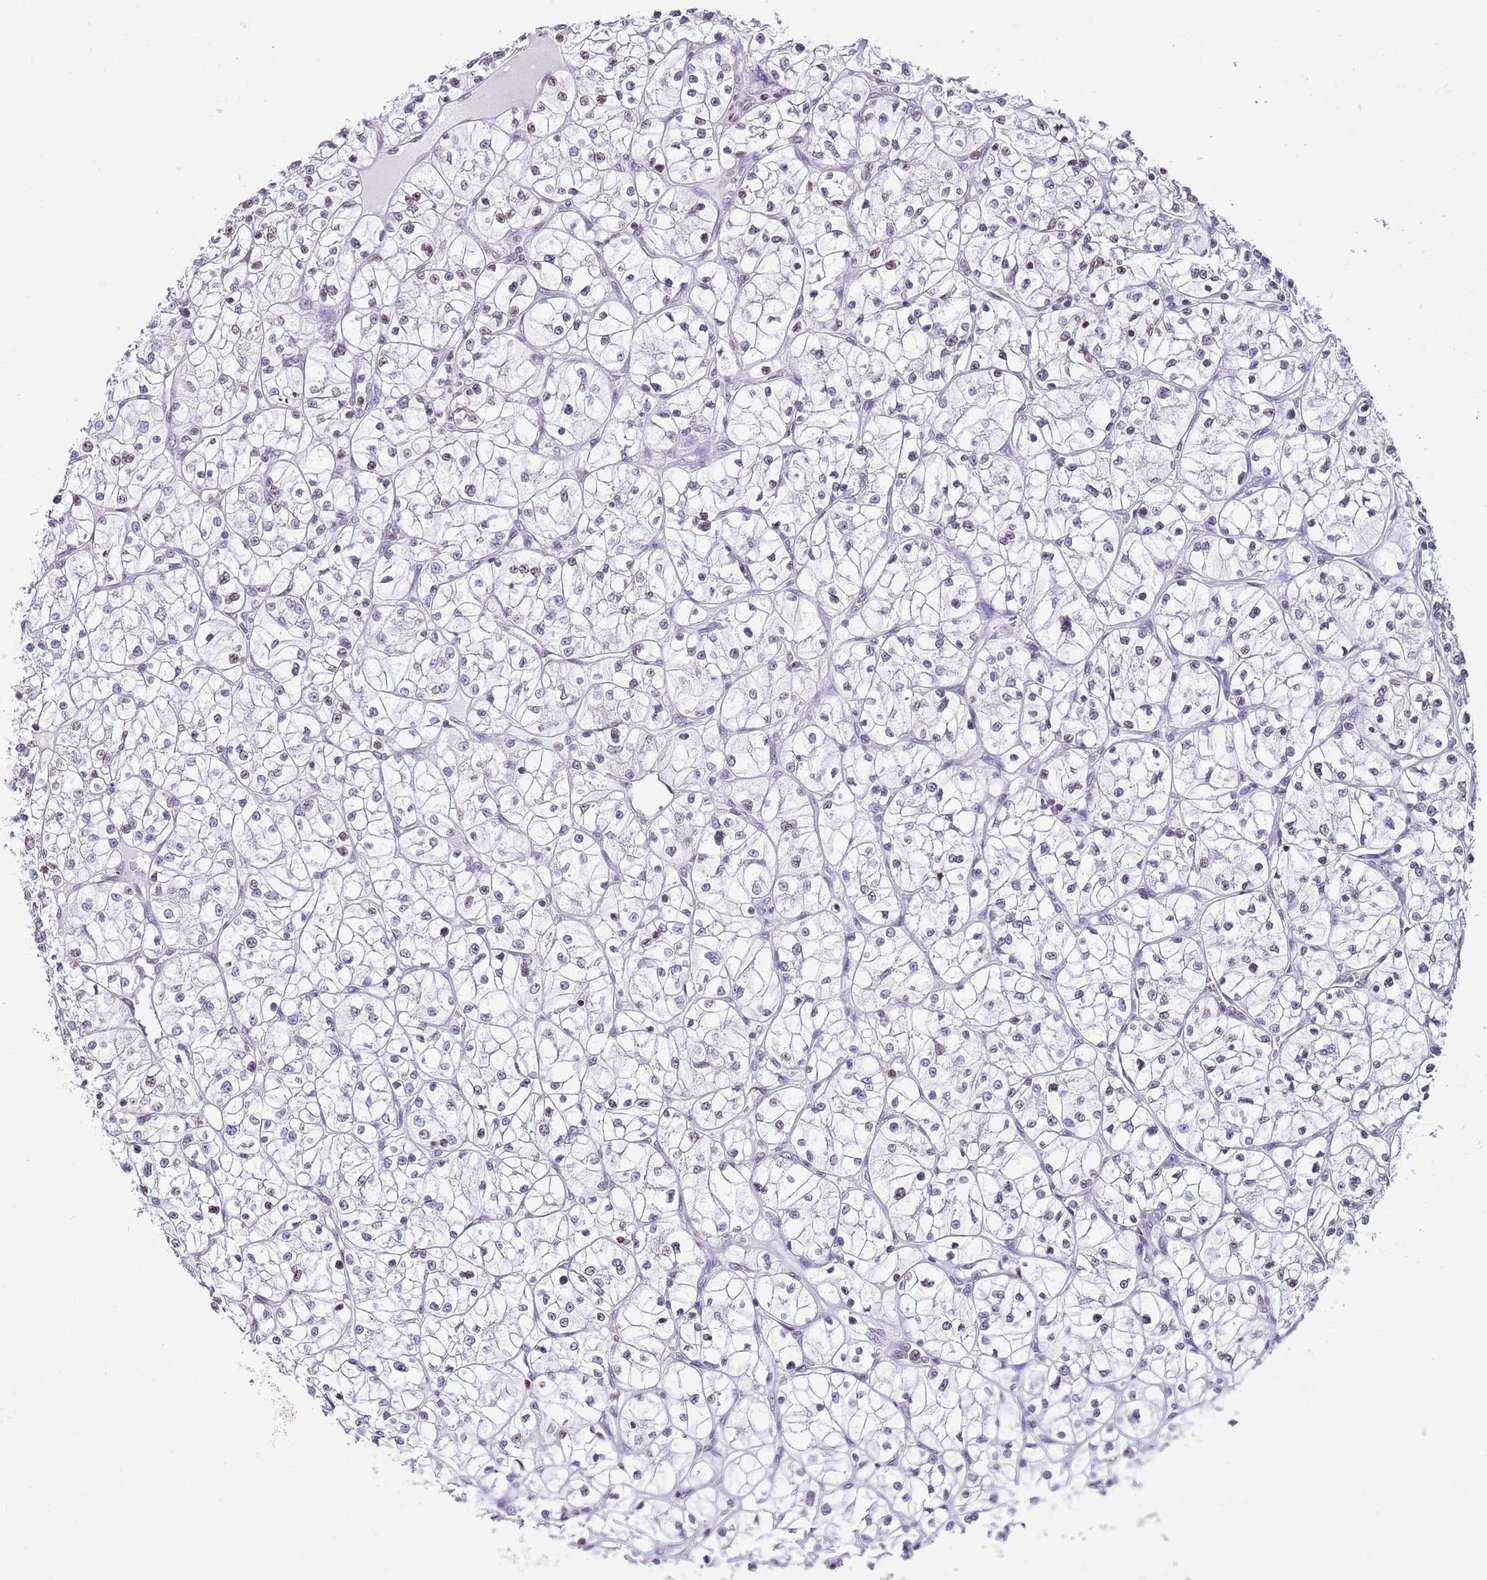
{"staining": {"intensity": "weak", "quantity": "<25%", "location": "nuclear"}, "tissue": "renal cancer", "cell_type": "Tumor cells", "image_type": "cancer", "snomed": [{"axis": "morphology", "description": "Adenocarcinoma, NOS"}, {"axis": "topography", "description": "Kidney"}], "caption": "Immunohistochemical staining of adenocarcinoma (renal) reveals no significant staining in tumor cells.", "gene": "PRR15", "patient": {"sex": "female", "age": 64}}